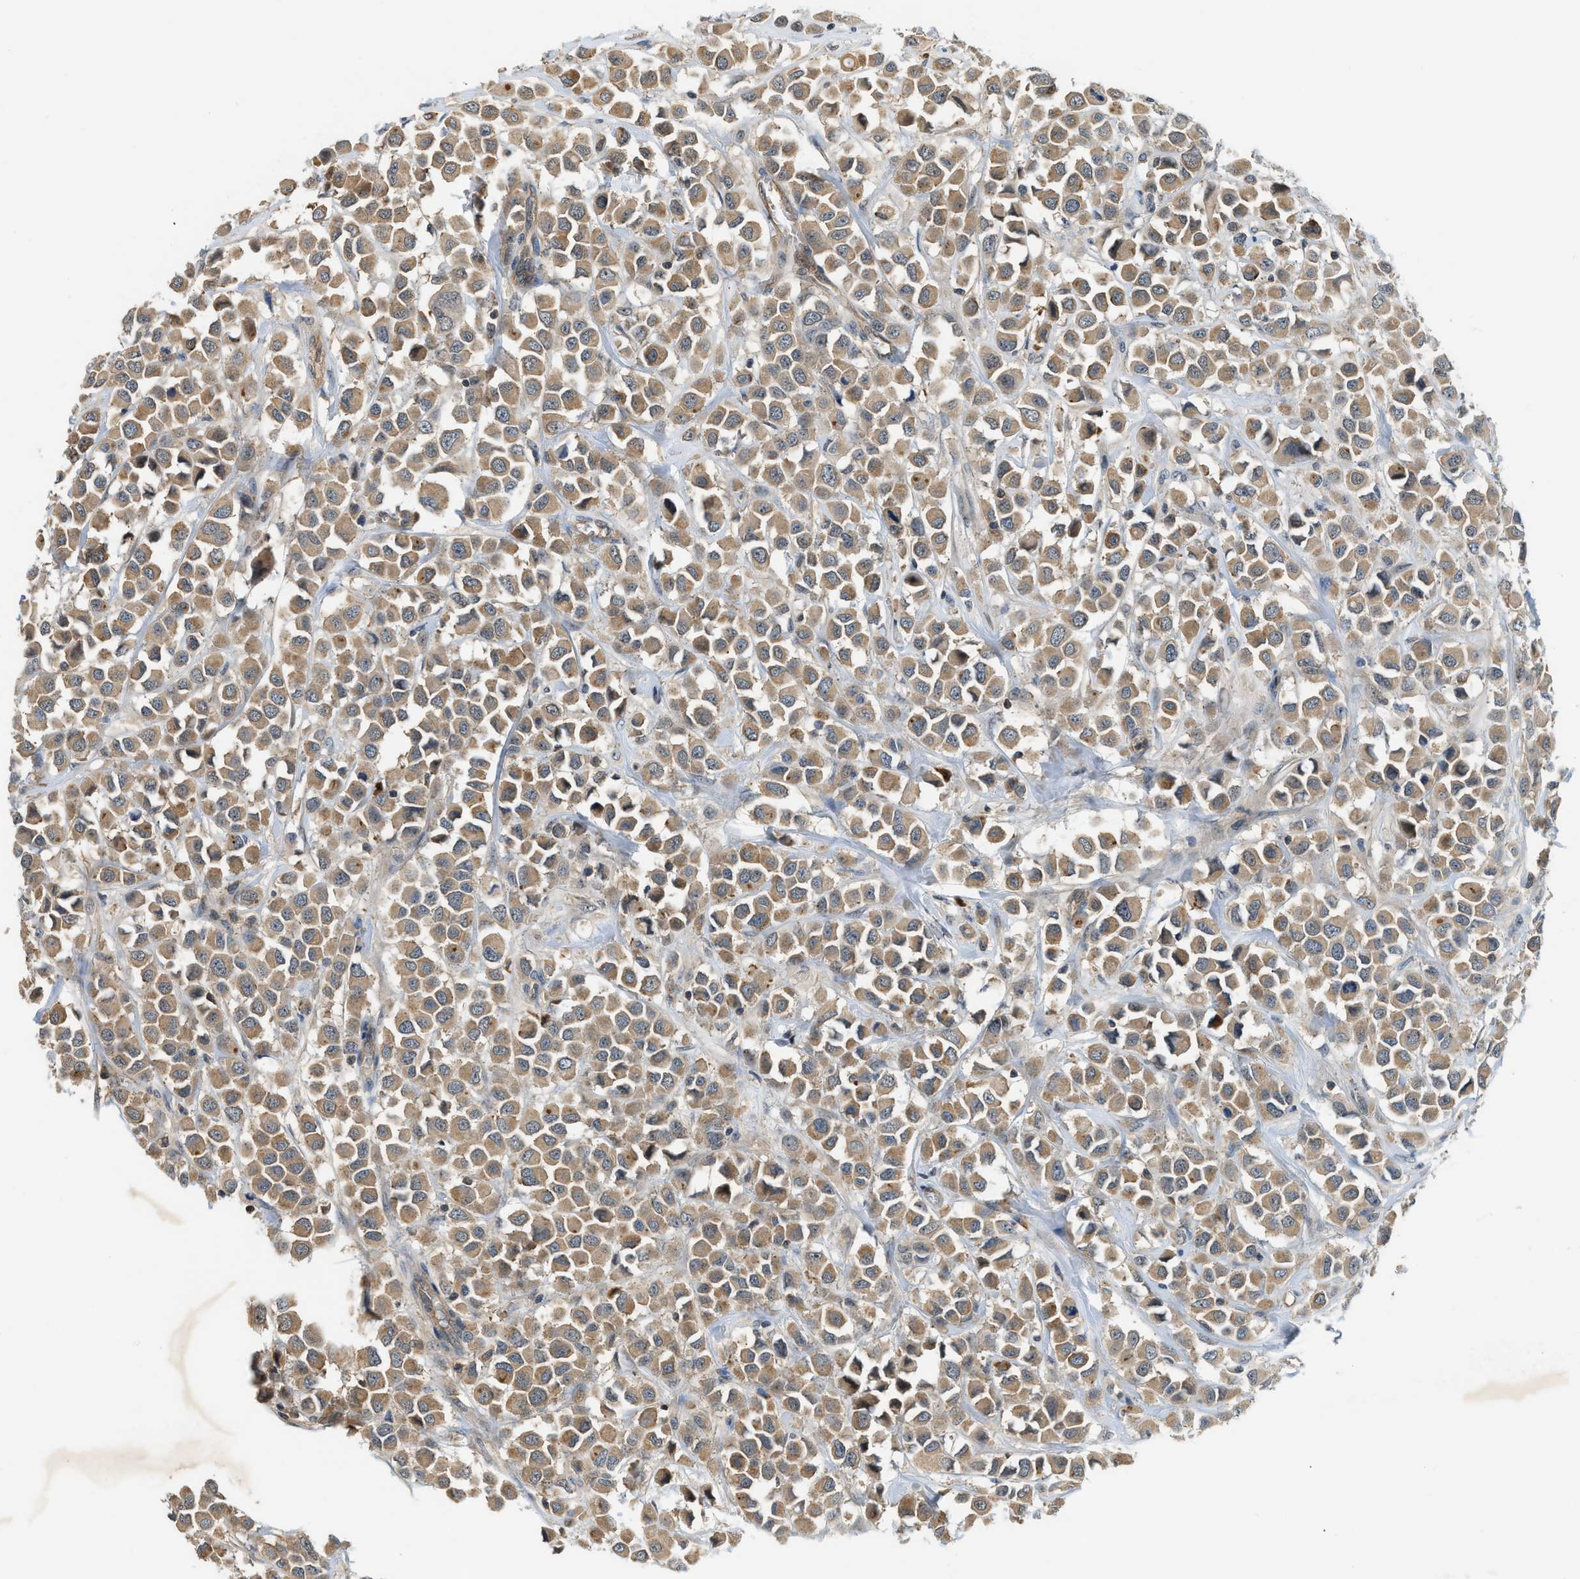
{"staining": {"intensity": "moderate", "quantity": ">75%", "location": "cytoplasmic/membranous"}, "tissue": "breast cancer", "cell_type": "Tumor cells", "image_type": "cancer", "snomed": [{"axis": "morphology", "description": "Duct carcinoma"}, {"axis": "topography", "description": "Breast"}], "caption": "Moderate cytoplasmic/membranous staining is seen in approximately >75% of tumor cells in invasive ductal carcinoma (breast). The staining was performed using DAB (3,3'-diaminobenzidine) to visualize the protein expression in brown, while the nuclei were stained in blue with hematoxylin (Magnification: 20x).", "gene": "CBLB", "patient": {"sex": "female", "age": 61}}